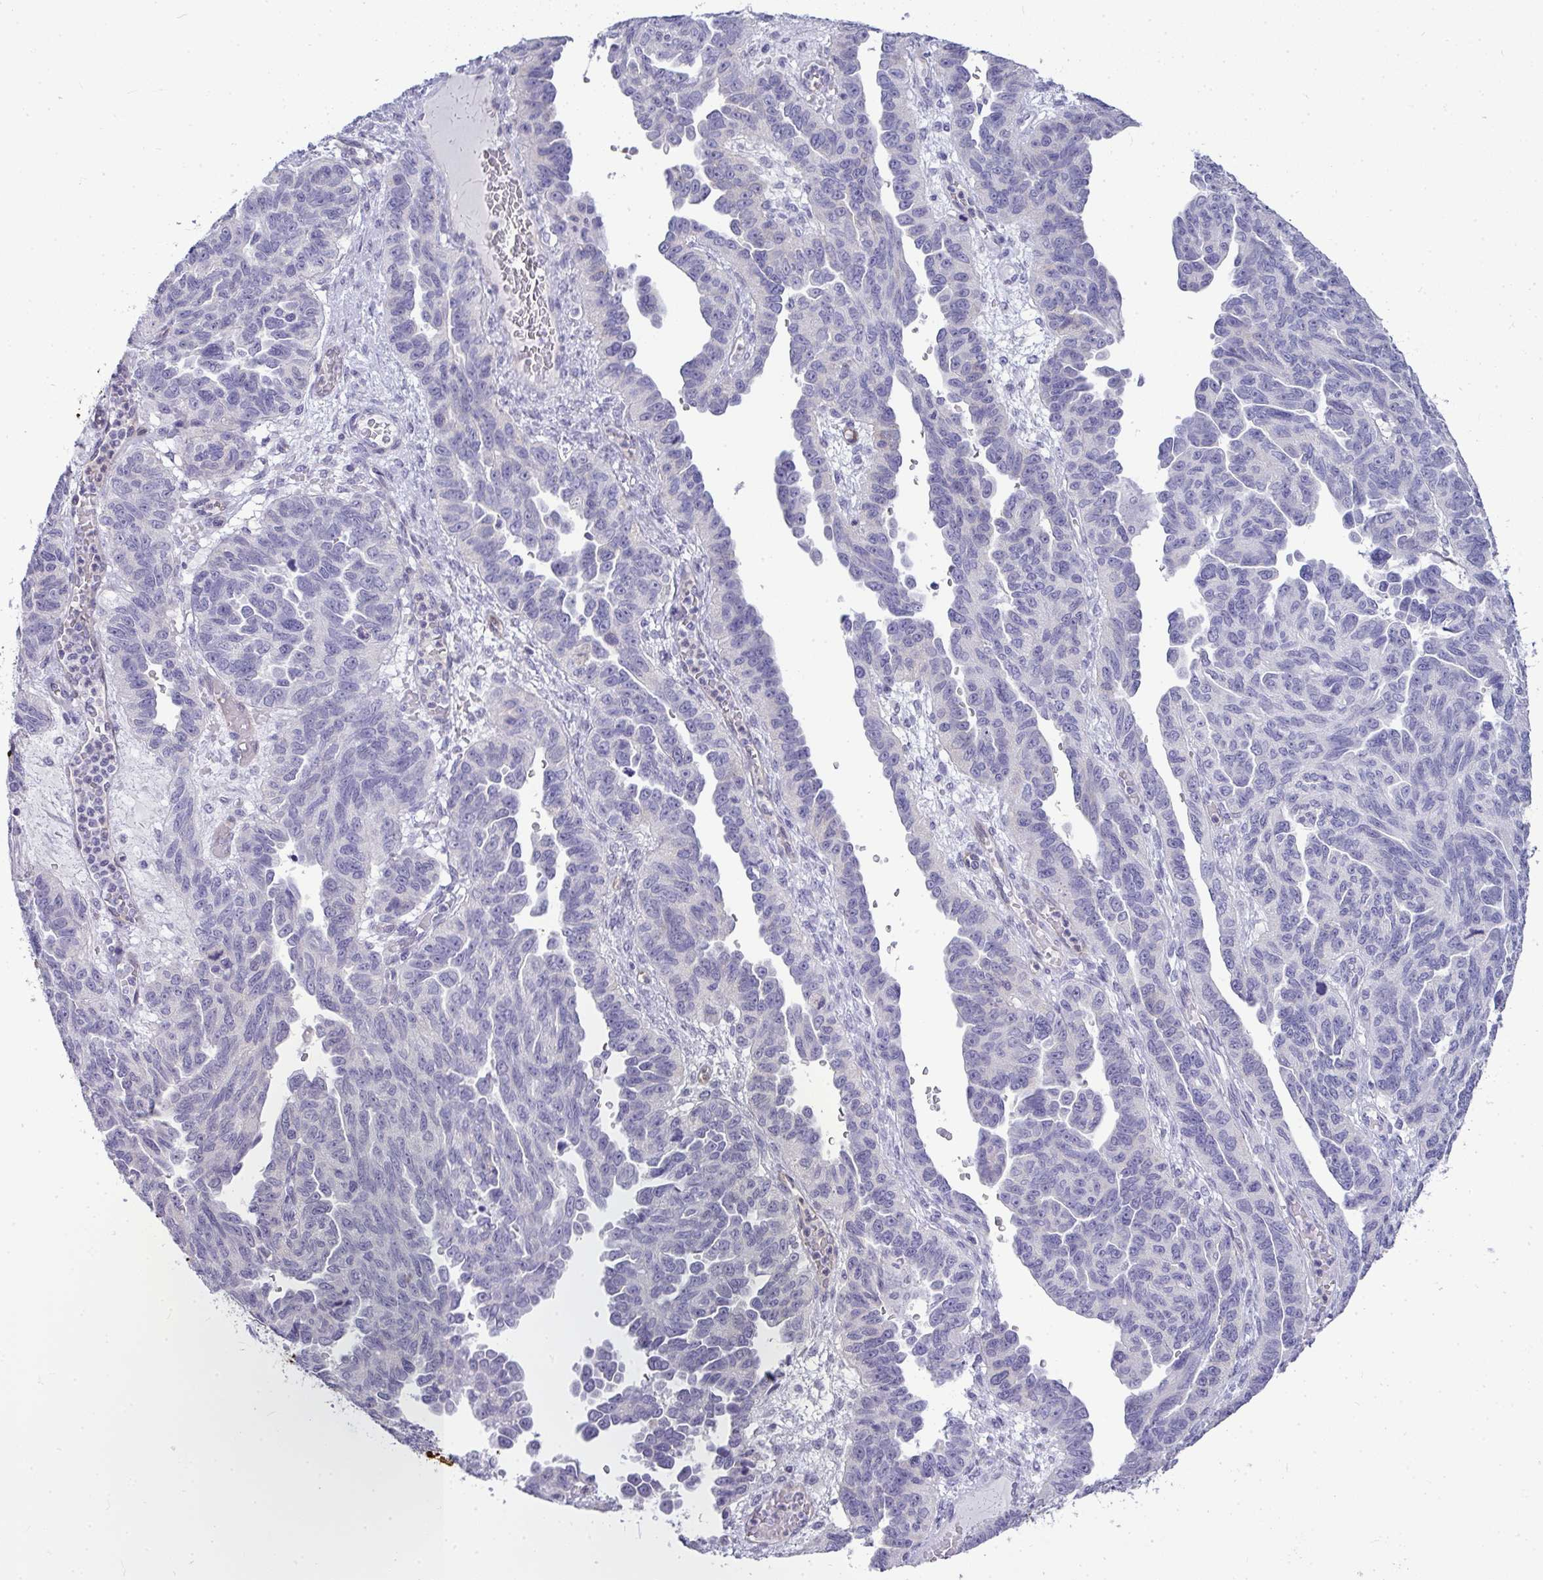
{"staining": {"intensity": "weak", "quantity": "<25%", "location": "cytoplasmic/membranous"}, "tissue": "ovarian cancer", "cell_type": "Tumor cells", "image_type": "cancer", "snomed": [{"axis": "morphology", "description": "Cystadenocarcinoma, serous, NOS"}, {"axis": "topography", "description": "Ovary"}], "caption": "High power microscopy photomicrograph of an immunohistochemistry (IHC) image of ovarian cancer, revealing no significant positivity in tumor cells. (Brightfield microscopy of DAB (3,3'-diaminobenzidine) immunohistochemistry (IHC) at high magnification).", "gene": "LIPE", "patient": {"sex": "female", "age": 64}}